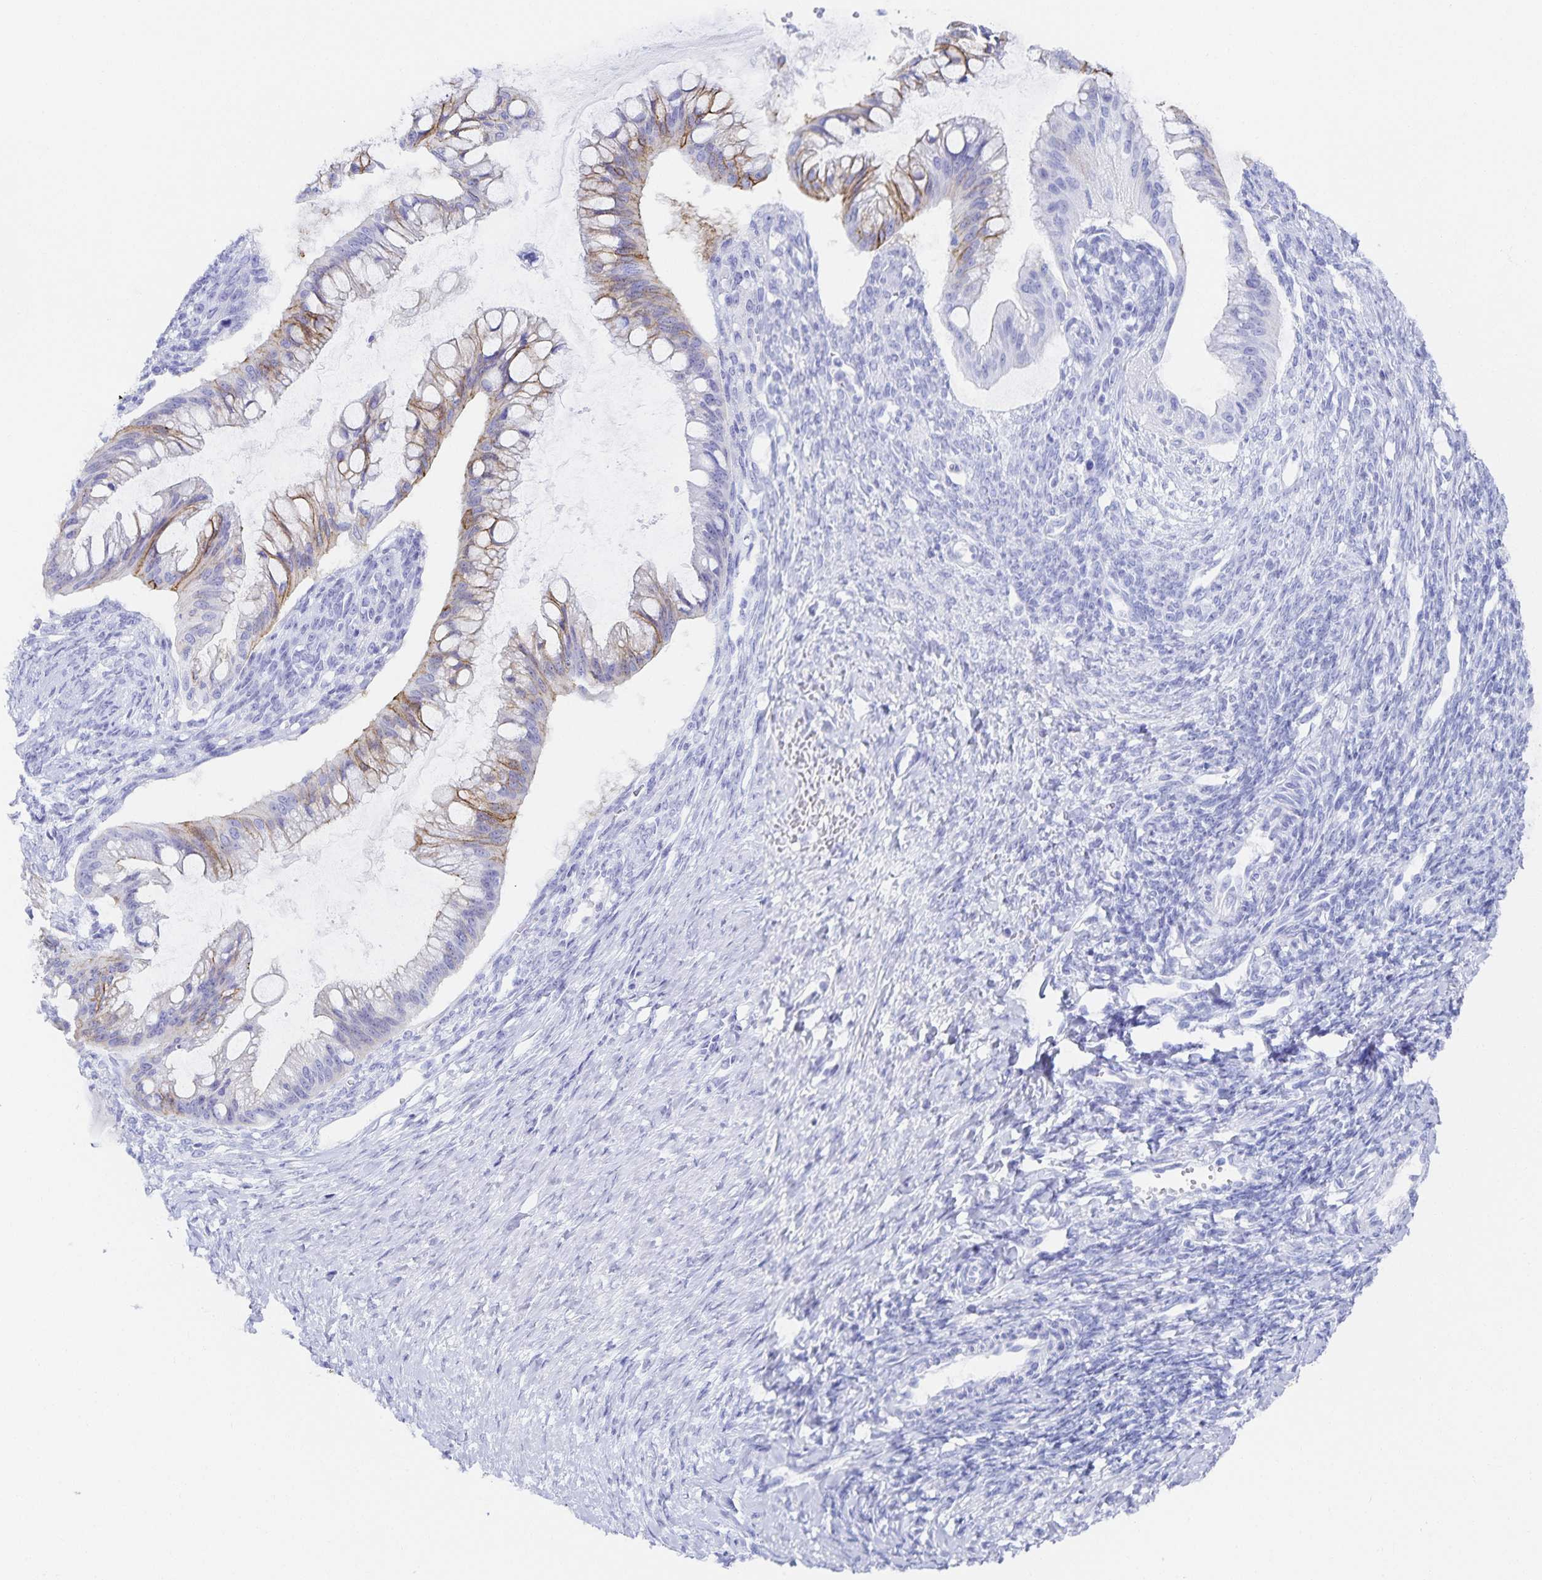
{"staining": {"intensity": "moderate", "quantity": "<25%", "location": "cytoplasmic/membranous"}, "tissue": "ovarian cancer", "cell_type": "Tumor cells", "image_type": "cancer", "snomed": [{"axis": "morphology", "description": "Cystadenocarcinoma, mucinous, NOS"}, {"axis": "topography", "description": "Ovary"}], "caption": "This is an image of immunohistochemistry (IHC) staining of ovarian mucinous cystadenocarcinoma, which shows moderate expression in the cytoplasmic/membranous of tumor cells.", "gene": "SNTN", "patient": {"sex": "female", "age": 73}}